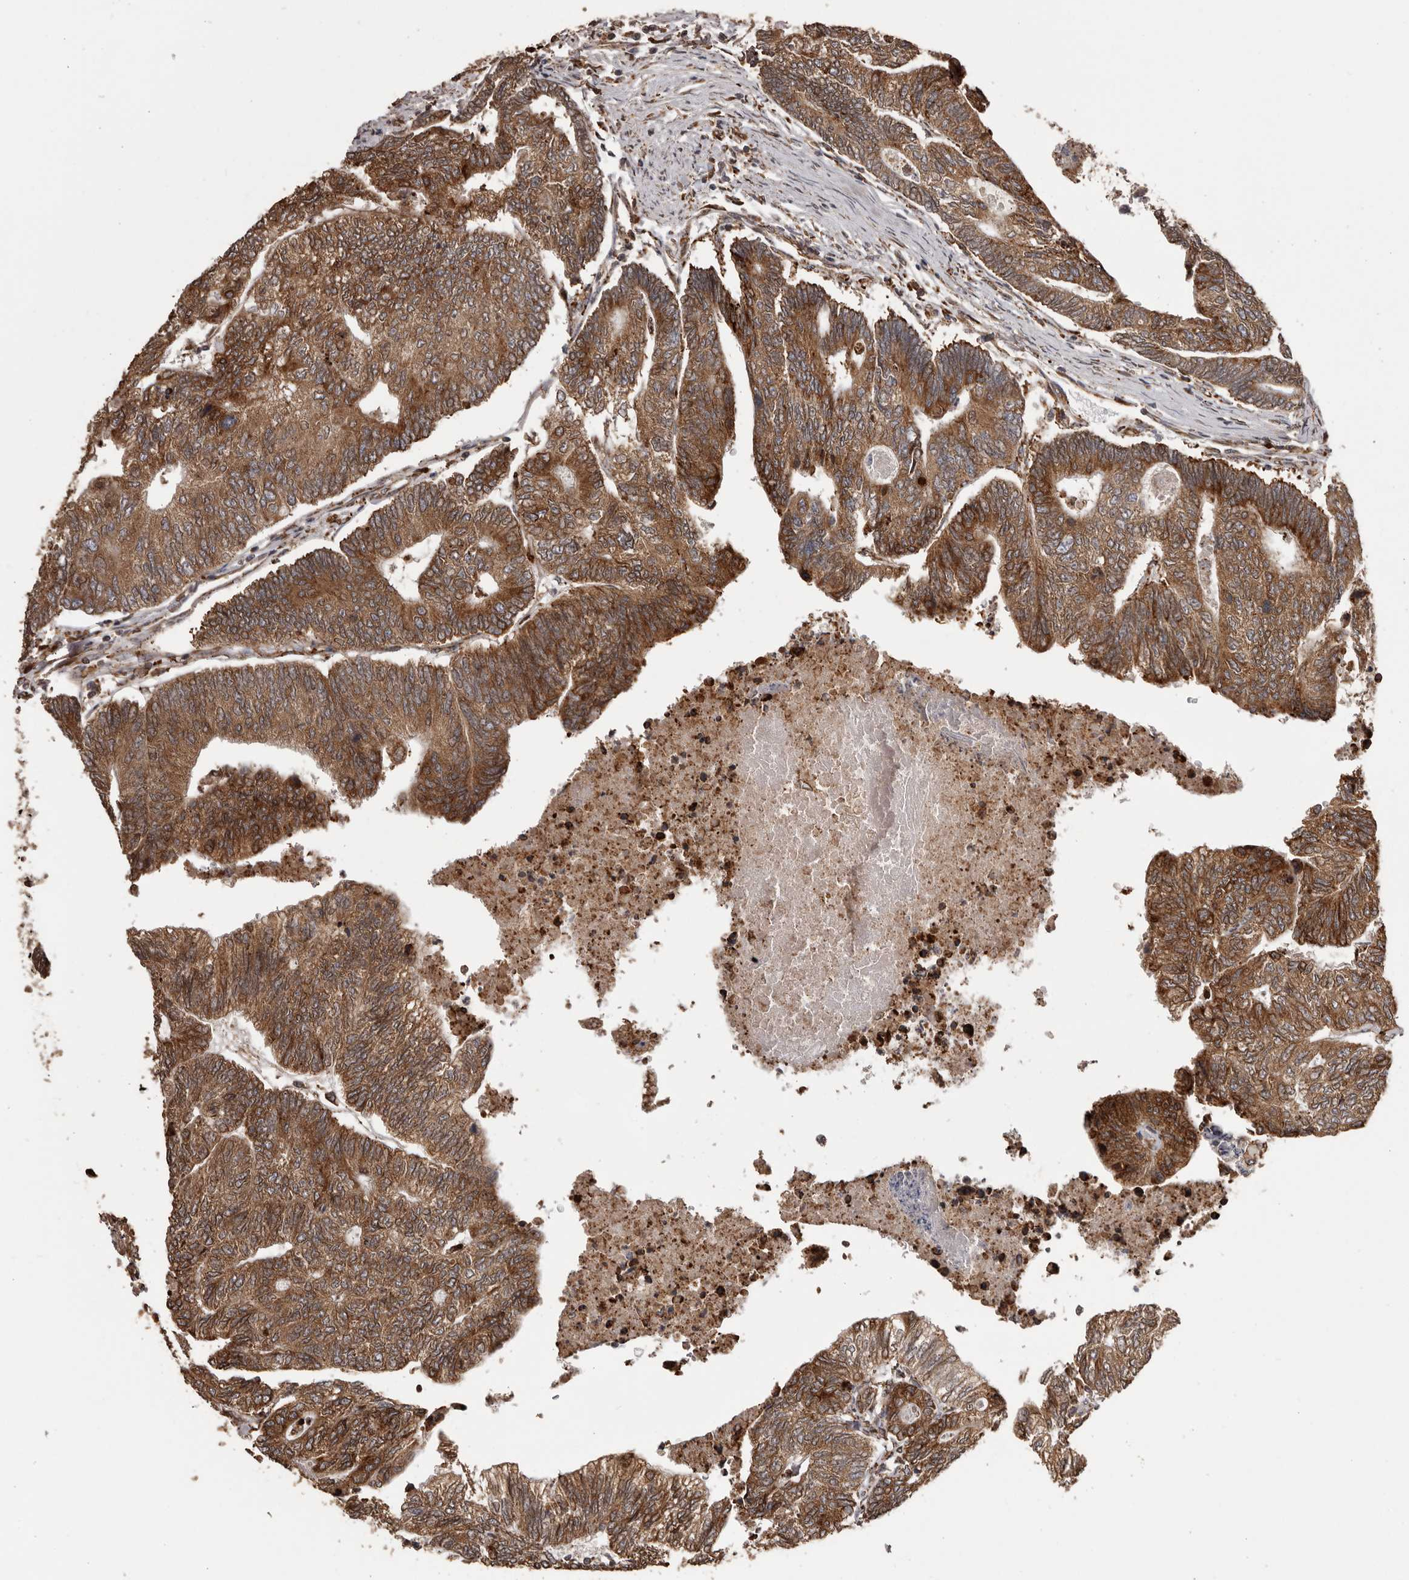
{"staining": {"intensity": "moderate", "quantity": ">75%", "location": "cytoplasmic/membranous"}, "tissue": "colorectal cancer", "cell_type": "Tumor cells", "image_type": "cancer", "snomed": [{"axis": "morphology", "description": "Adenocarcinoma, NOS"}, {"axis": "topography", "description": "Colon"}], "caption": "Colorectal cancer stained with immunohistochemistry displays moderate cytoplasmic/membranous expression in approximately >75% of tumor cells. (DAB = brown stain, brightfield microscopy at high magnification).", "gene": "NUP43", "patient": {"sex": "female", "age": 67}}